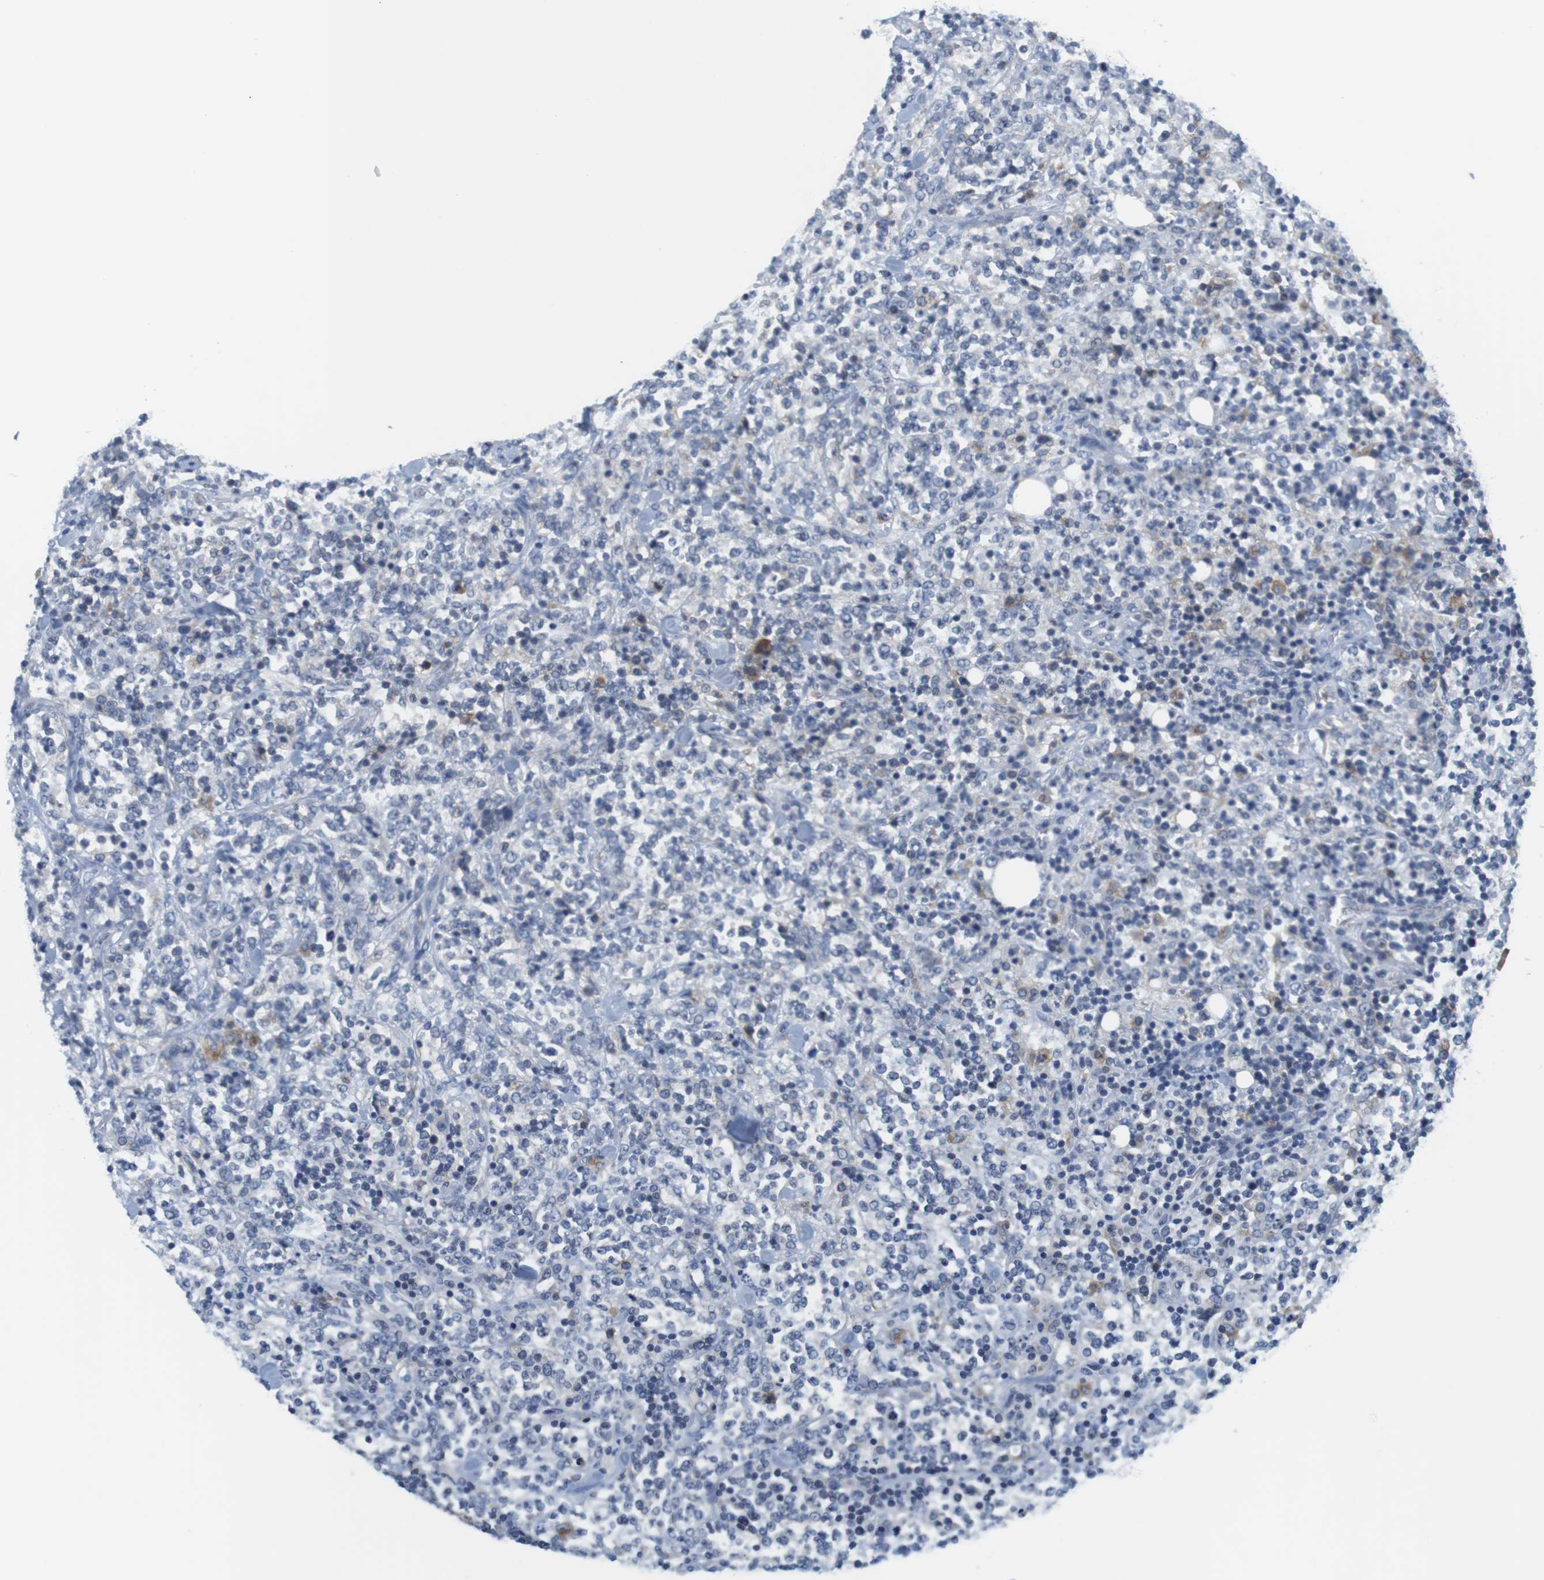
{"staining": {"intensity": "negative", "quantity": "none", "location": "none"}, "tissue": "lymphoma", "cell_type": "Tumor cells", "image_type": "cancer", "snomed": [{"axis": "morphology", "description": "Malignant lymphoma, non-Hodgkin's type, High grade"}, {"axis": "topography", "description": "Soft tissue"}], "caption": "This is an IHC histopathology image of human high-grade malignant lymphoma, non-Hodgkin's type. There is no positivity in tumor cells.", "gene": "CNGA2", "patient": {"sex": "male", "age": 18}}